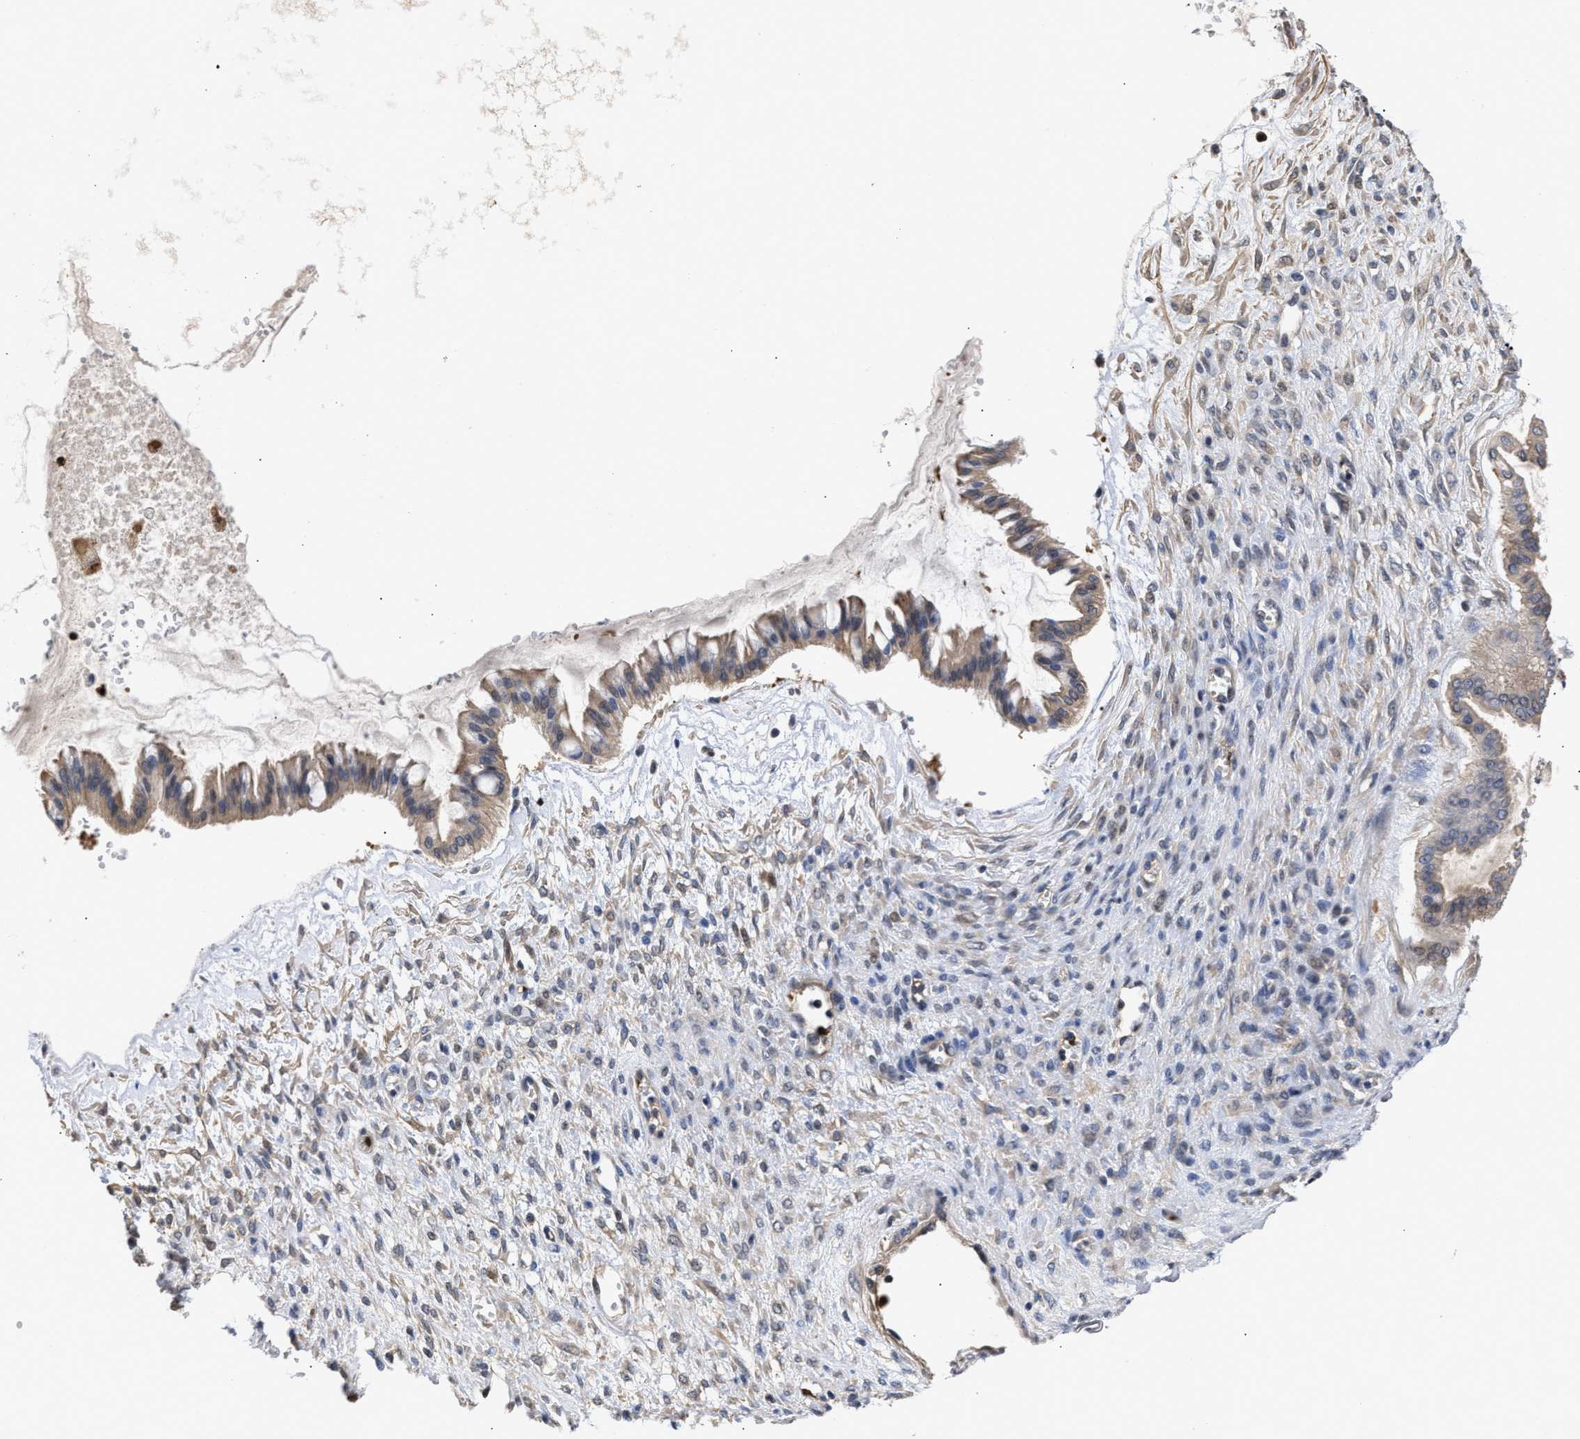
{"staining": {"intensity": "weak", "quantity": "25%-75%", "location": "cytoplasmic/membranous"}, "tissue": "ovarian cancer", "cell_type": "Tumor cells", "image_type": "cancer", "snomed": [{"axis": "morphology", "description": "Cystadenocarcinoma, mucinous, NOS"}, {"axis": "topography", "description": "Ovary"}], "caption": "Tumor cells display weak cytoplasmic/membranous positivity in about 25%-75% of cells in ovarian cancer.", "gene": "KLHDC1", "patient": {"sex": "female", "age": 73}}